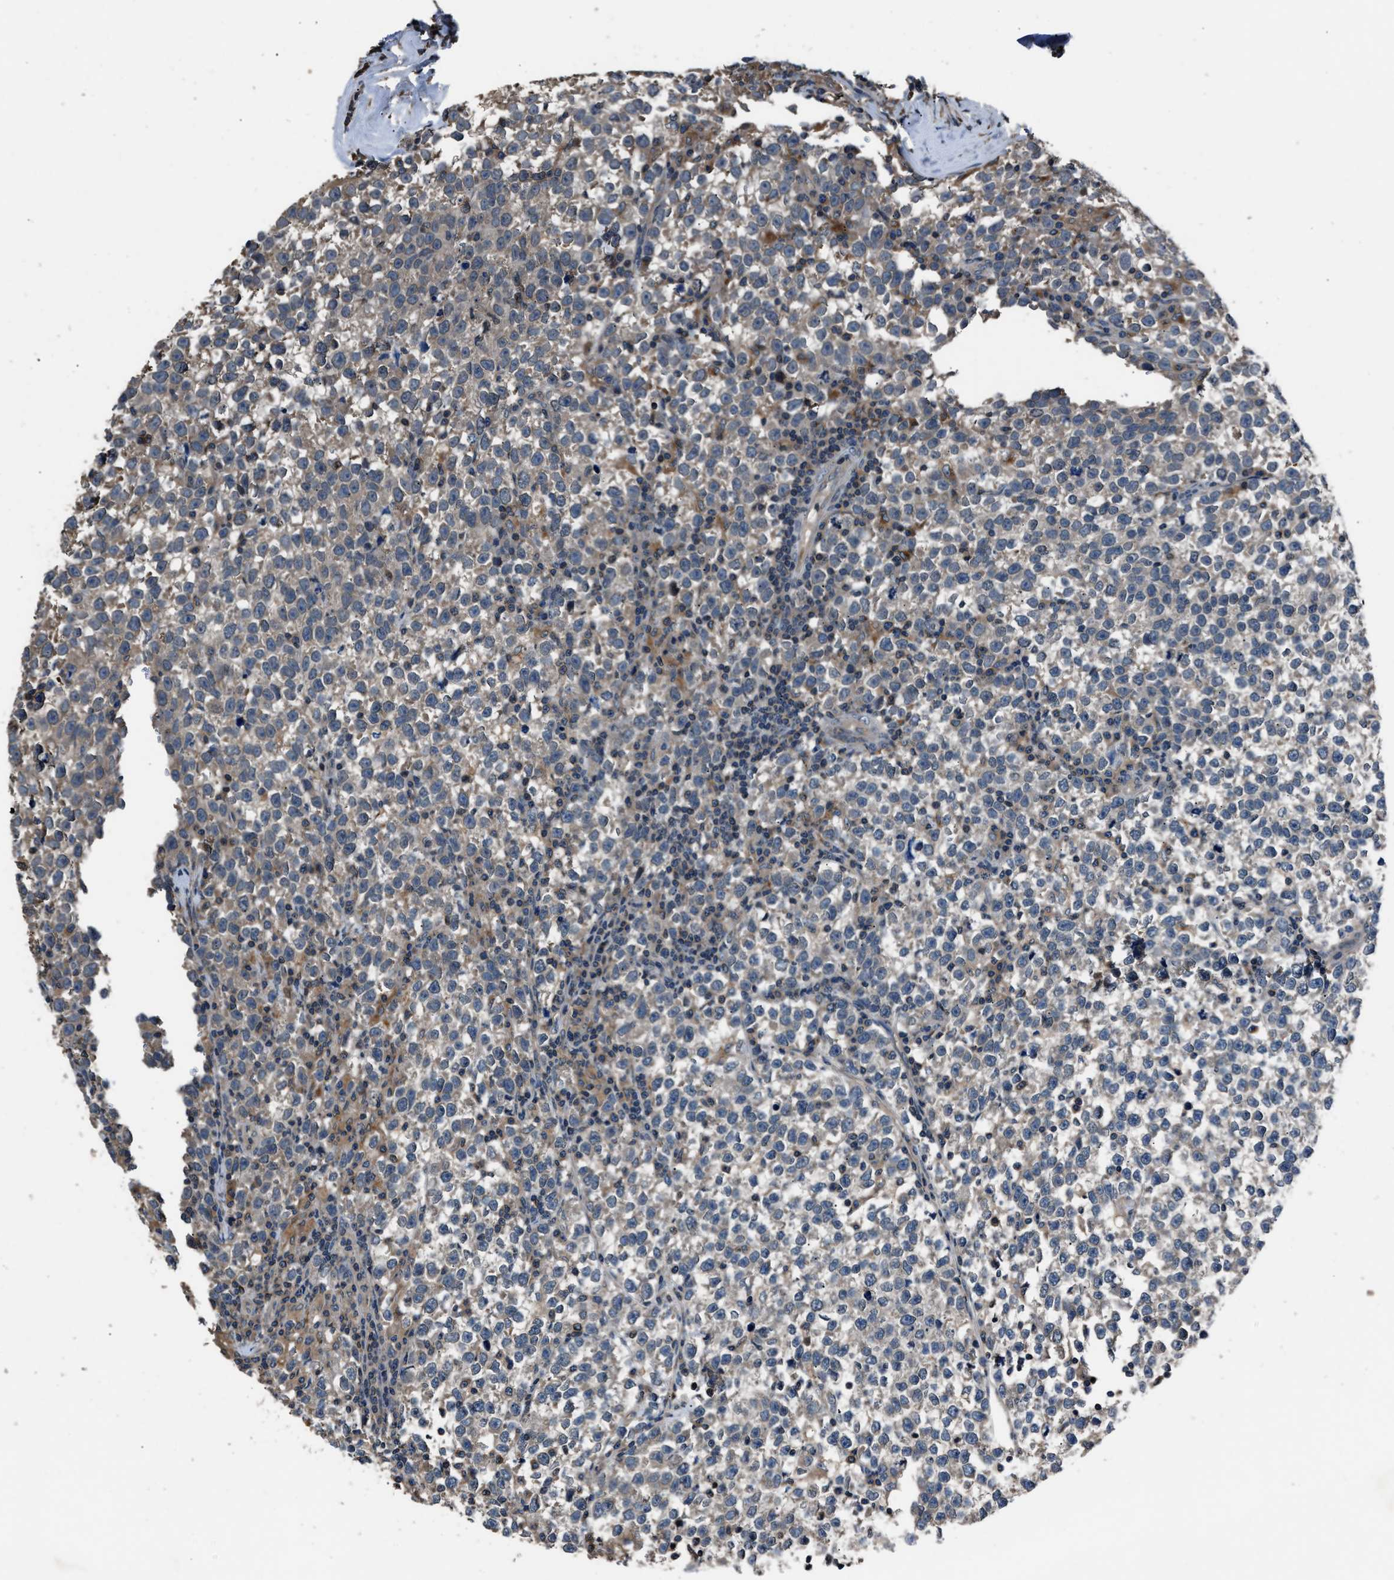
{"staining": {"intensity": "weak", "quantity": "<25%", "location": "cytoplasmic/membranous"}, "tissue": "testis cancer", "cell_type": "Tumor cells", "image_type": "cancer", "snomed": [{"axis": "morphology", "description": "Normal tissue, NOS"}, {"axis": "morphology", "description": "Seminoma, NOS"}, {"axis": "topography", "description": "Testis"}], "caption": "DAB immunohistochemical staining of seminoma (testis) exhibits no significant positivity in tumor cells.", "gene": "TNRC18", "patient": {"sex": "male", "age": 43}}